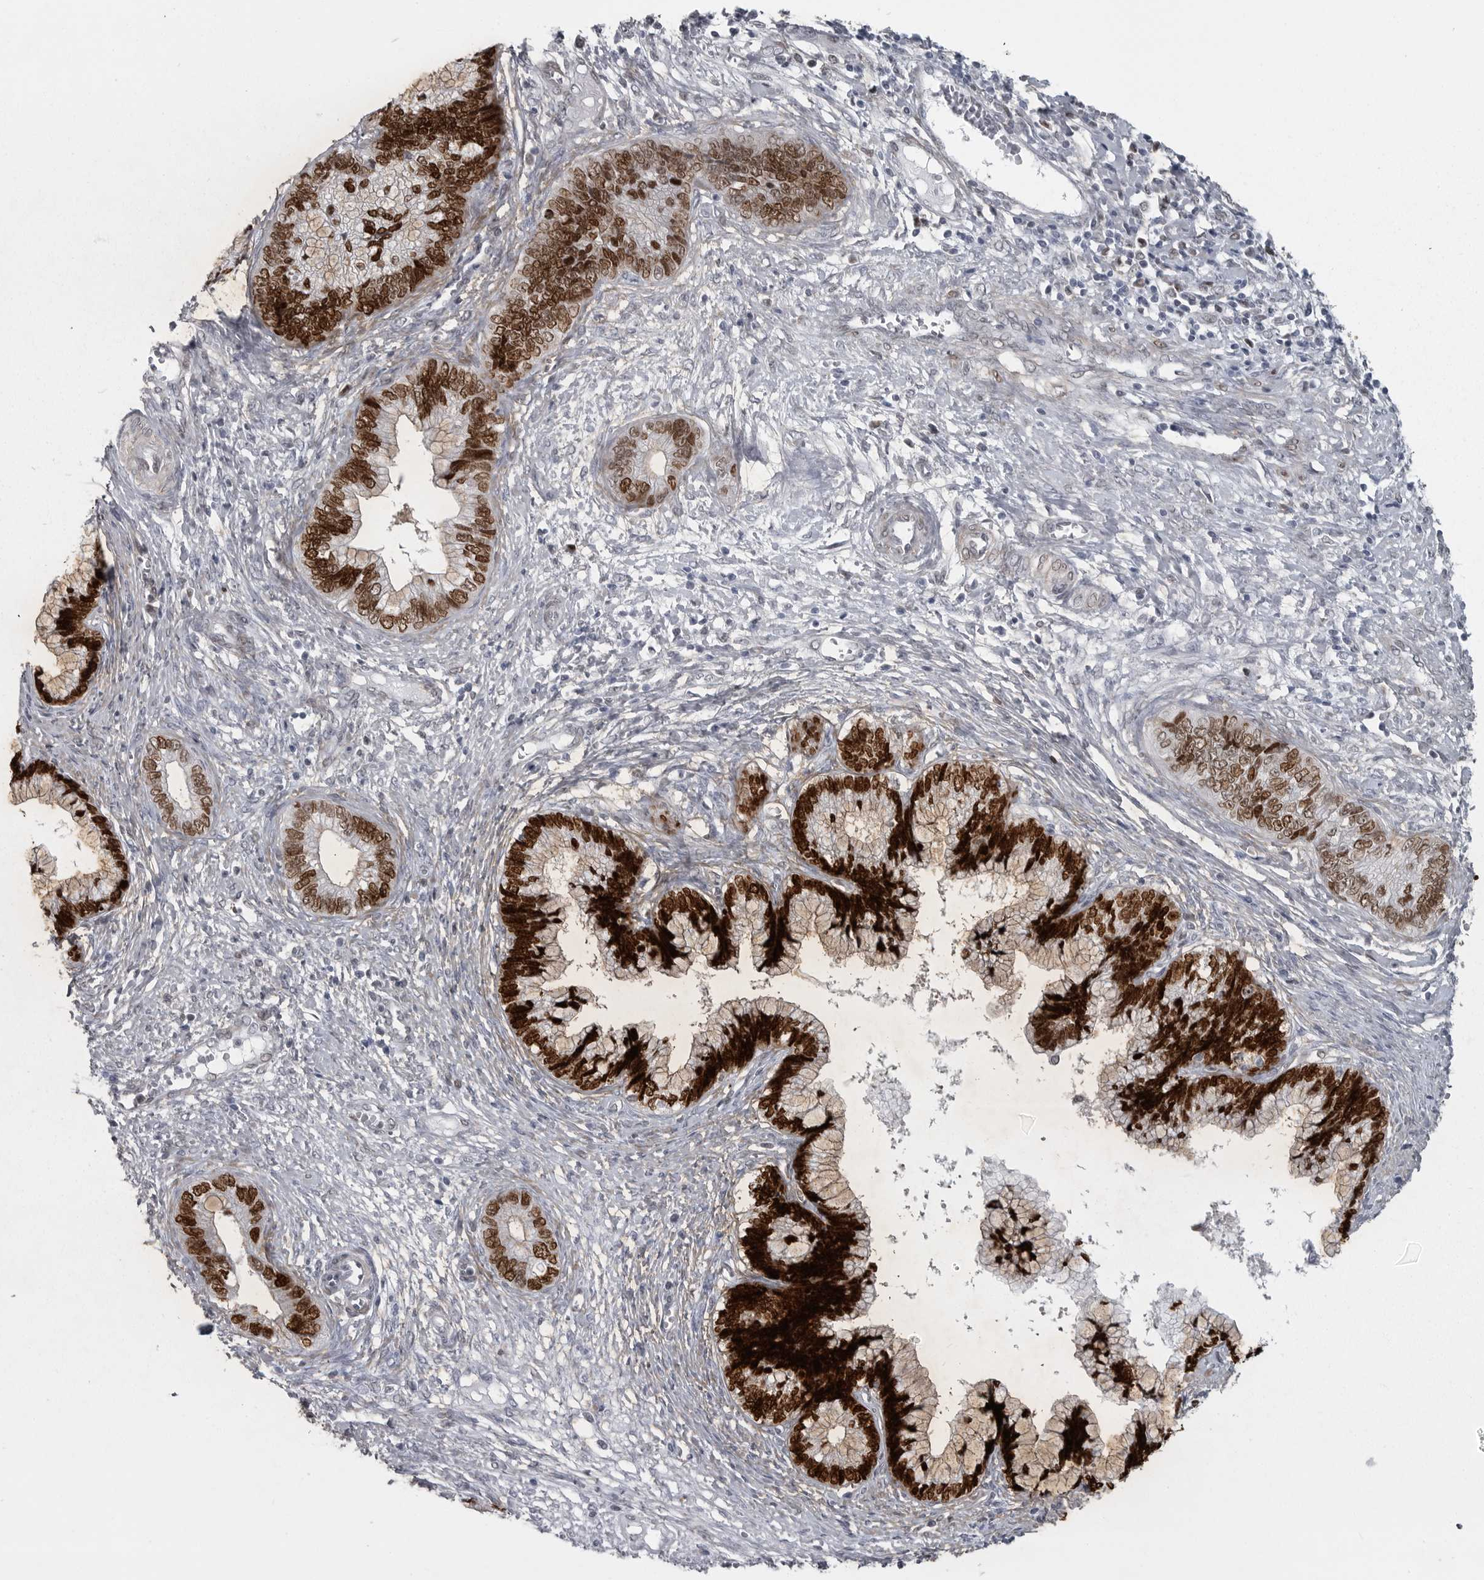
{"staining": {"intensity": "strong", "quantity": ">75%", "location": "nuclear"}, "tissue": "cervical cancer", "cell_type": "Tumor cells", "image_type": "cancer", "snomed": [{"axis": "morphology", "description": "Adenocarcinoma, NOS"}, {"axis": "topography", "description": "Cervix"}], "caption": "This image exhibits immunohistochemistry (IHC) staining of human adenocarcinoma (cervical), with high strong nuclear positivity in about >75% of tumor cells.", "gene": "HMGN3", "patient": {"sex": "female", "age": 44}}